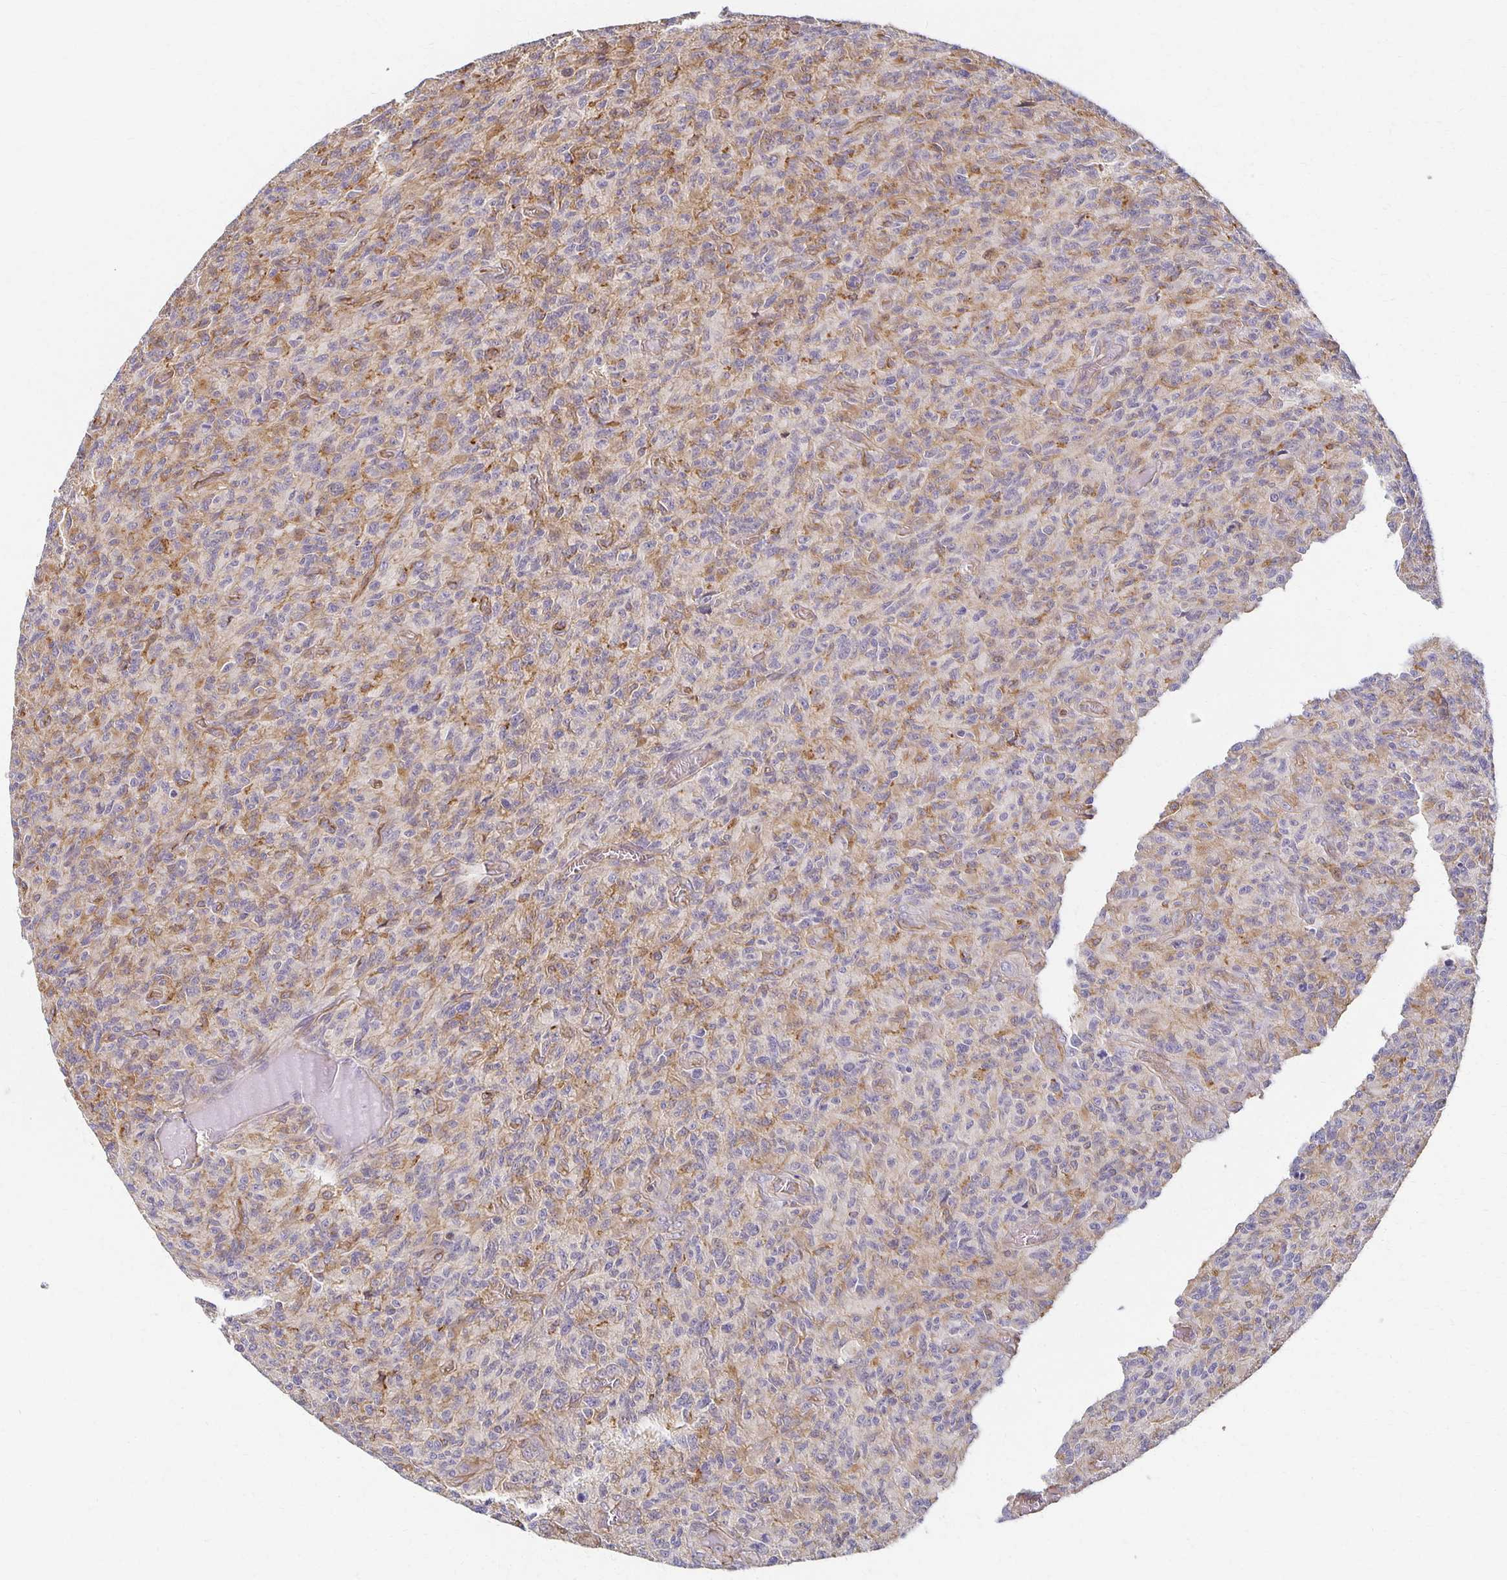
{"staining": {"intensity": "weak", "quantity": "<25%", "location": "cytoplasmic/membranous"}, "tissue": "glioma", "cell_type": "Tumor cells", "image_type": "cancer", "snomed": [{"axis": "morphology", "description": "Glioma, malignant, High grade"}, {"axis": "topography", "description": "Brain"}], "caption": "Immunohistochemical staining of human glioma shows no significant positivity in tumor cells.", "gene": "SORL1", "patient": {"sex": "male", "age": 61}}